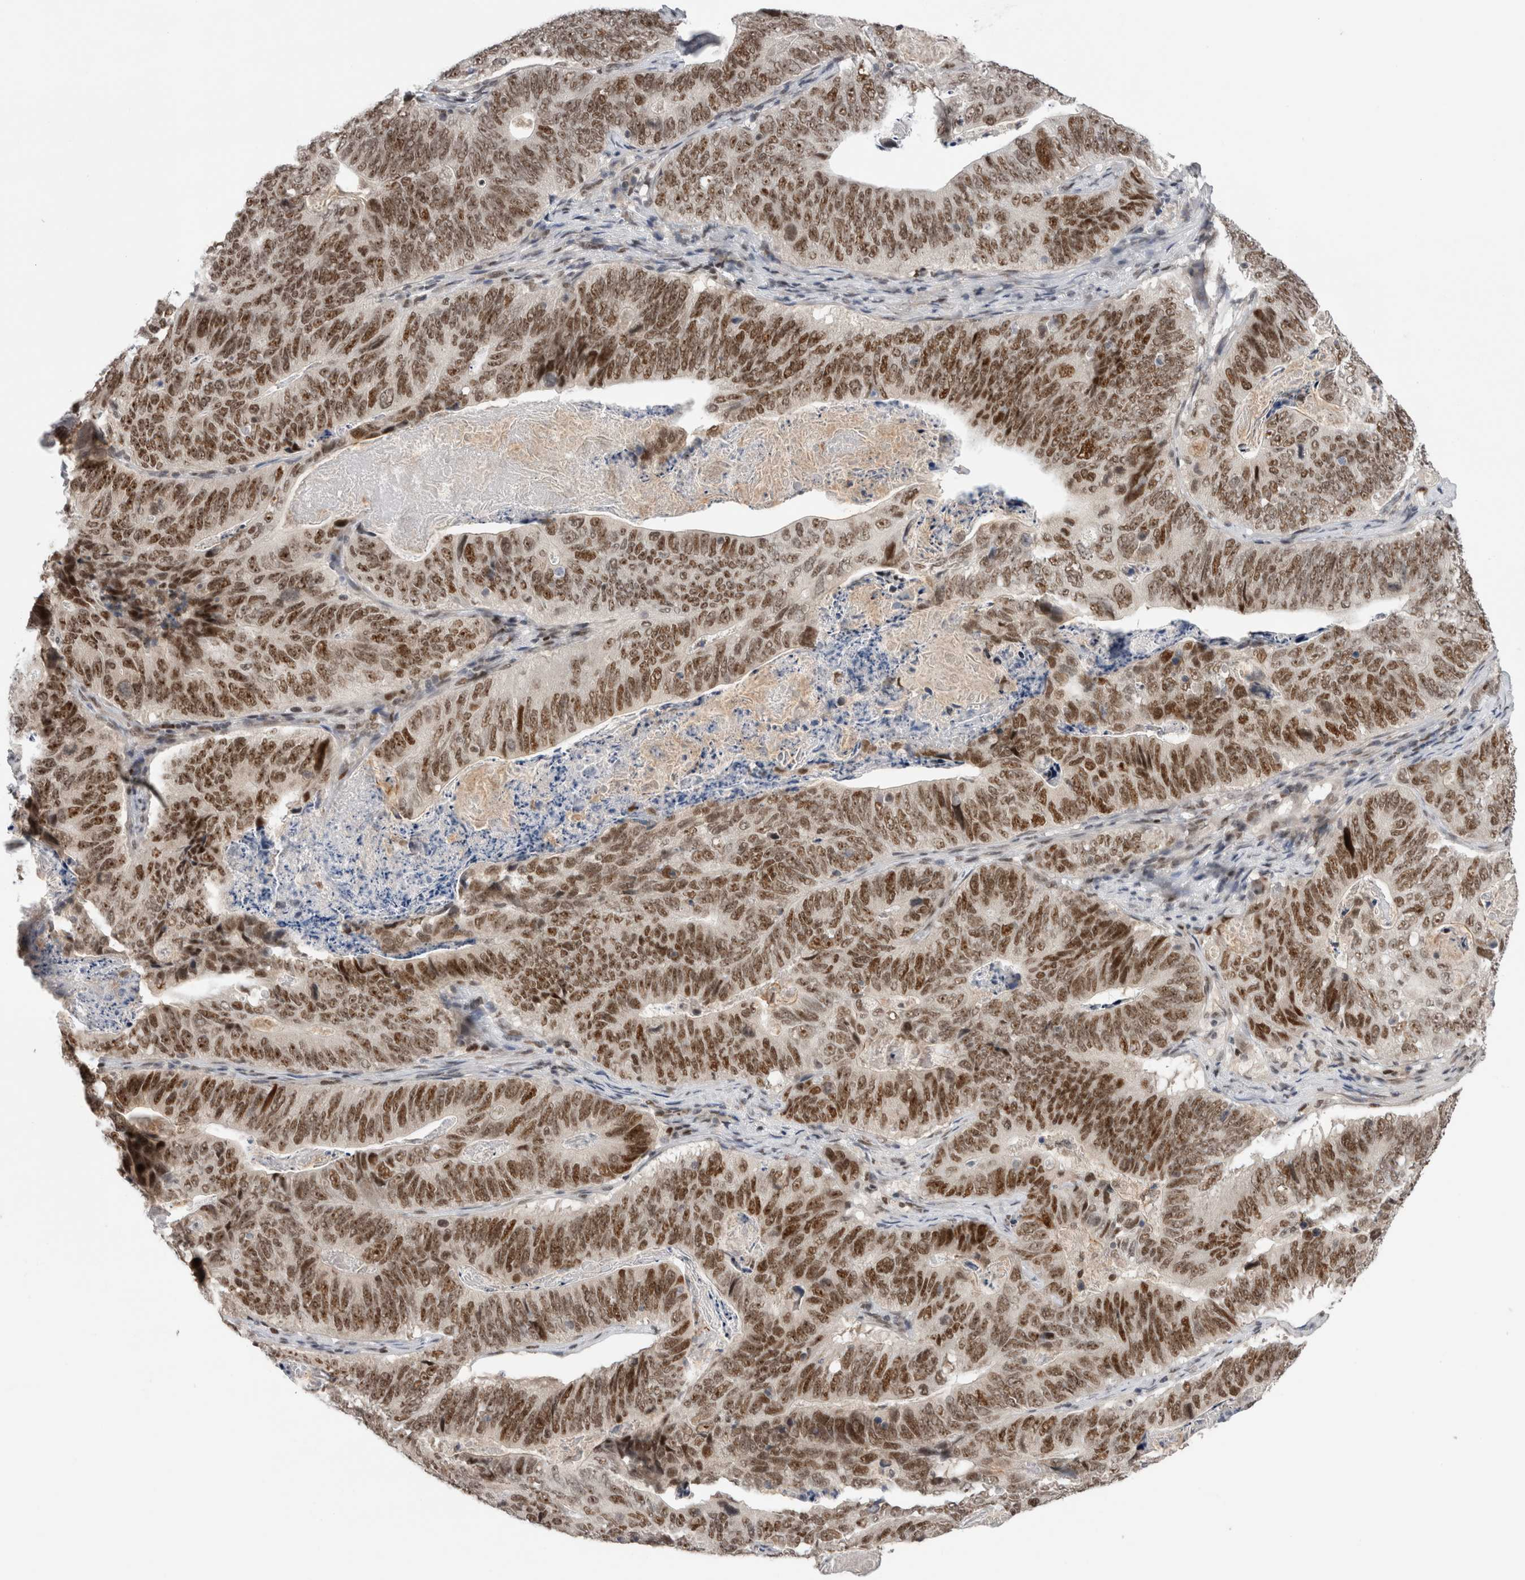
{"staining": {"intensity": "moderate", "quantity": ">75%", "location": "nuclear"}, "tissue": "stomach cancer", "cell_type": "Tumor cells", "image_type": "cancer", "snomed": [{"axis": "morphology", "description": "Normal tissue, NOS"}, {"axis": "morphology", "description": "Adenocarcinoma, NOS"}, {"axis": "topography", "description": "Stomach"}], "caption": "This is a histology image of immunohistochemistry staining of adenocarcinoma (stomach), which shows moderate expression in the nuclear of tumor cells.", "gene": "ZNF521", "patient": {"sex": "female", "age": 89}}